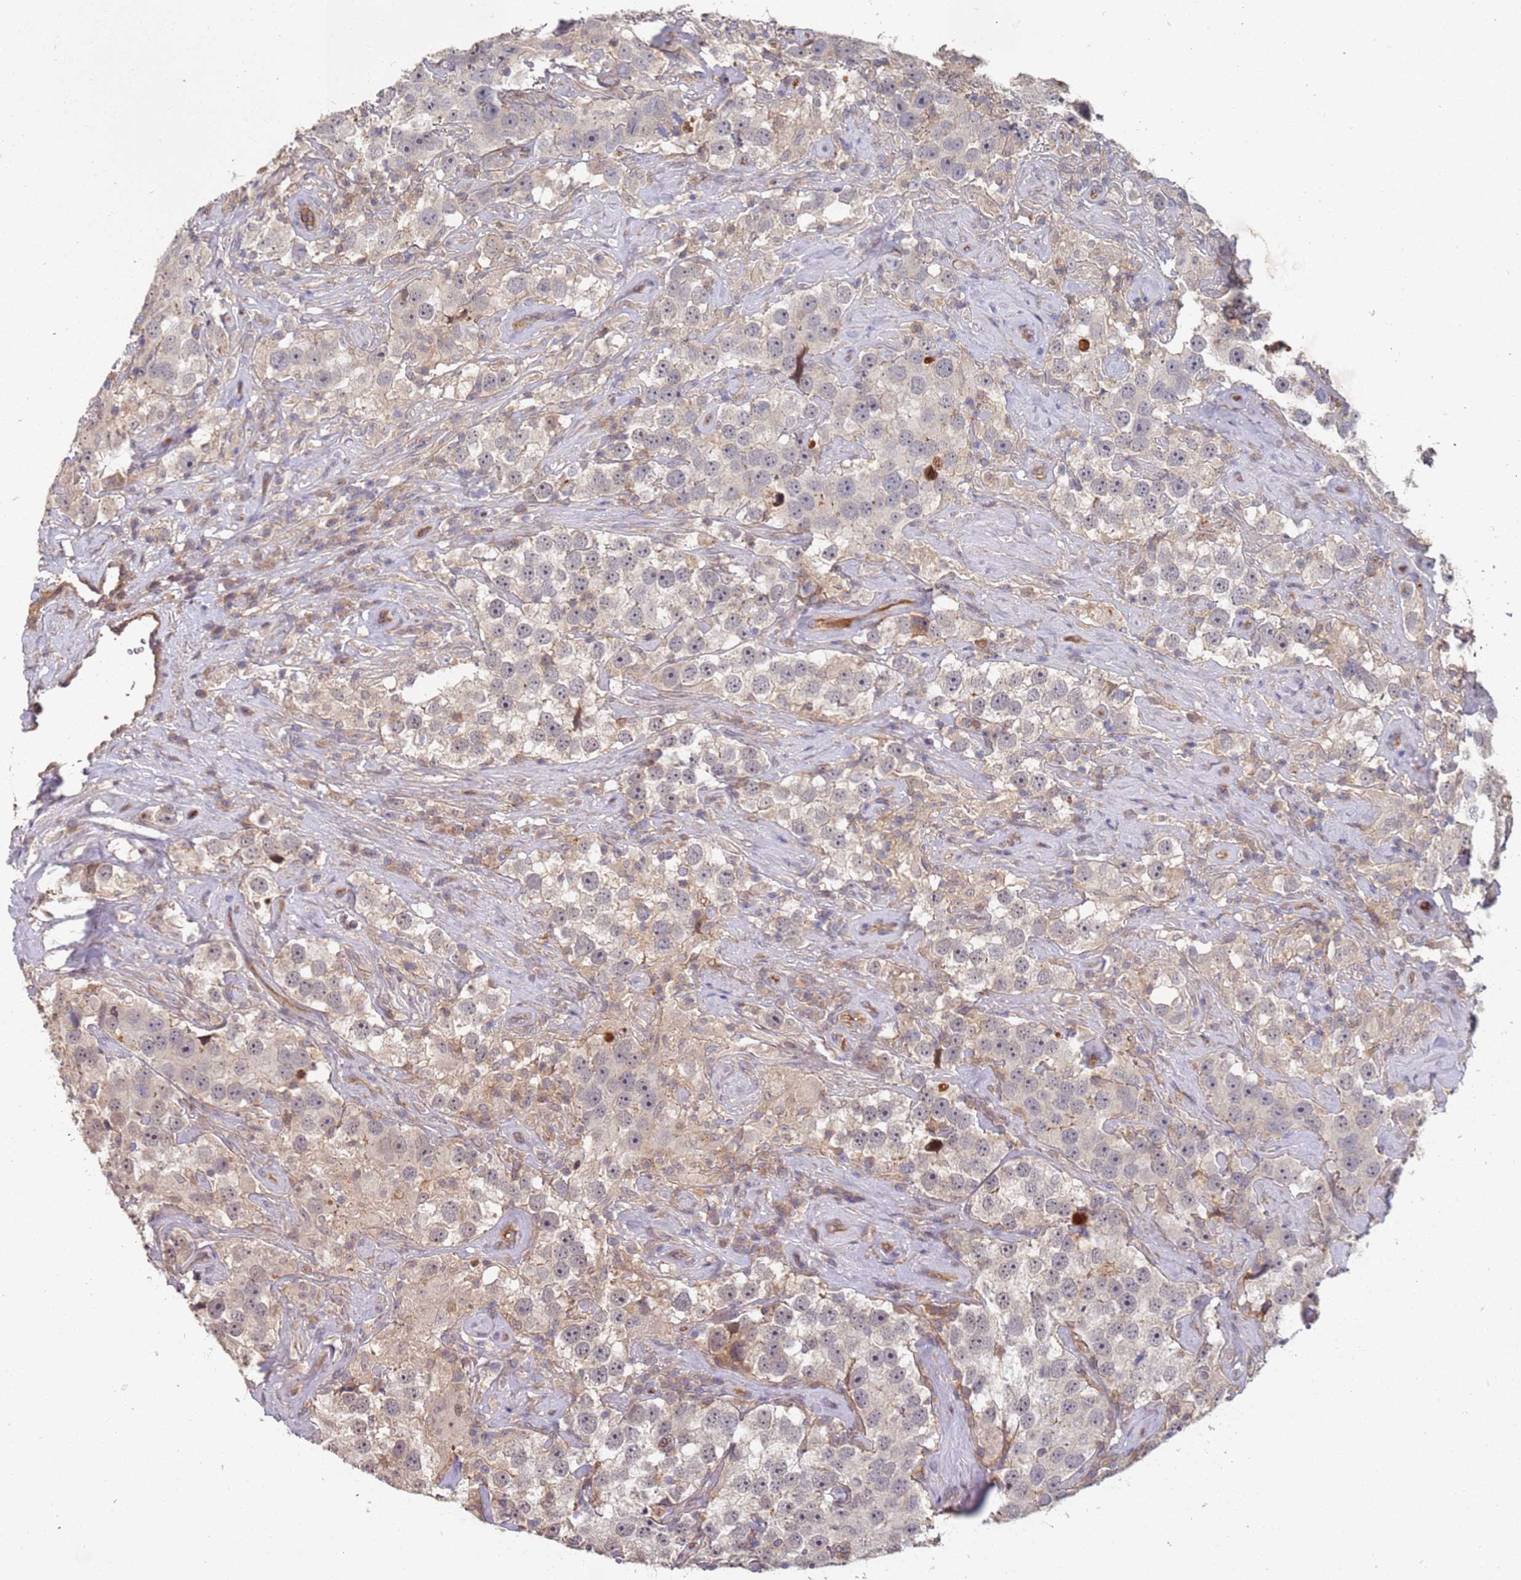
{"staining": {"intensity": "negative", "quantity": "none", "location": "none"}, "tissue": "testis cancer", "cell_type": "Tumor cells", "image_type": "cancer", "snomed": [{"axis": "morphology", "description": "Seminoma, NOS"}, {"axis": "topography", "description": "Testis"}], "caption": "Human seminoma (testis) stained for a protein using immunohistochemistry (IHC) reveals no staining in tumor cells.", "gene": "ABCB6", "patient": {"sex": "male", "age": 49}}